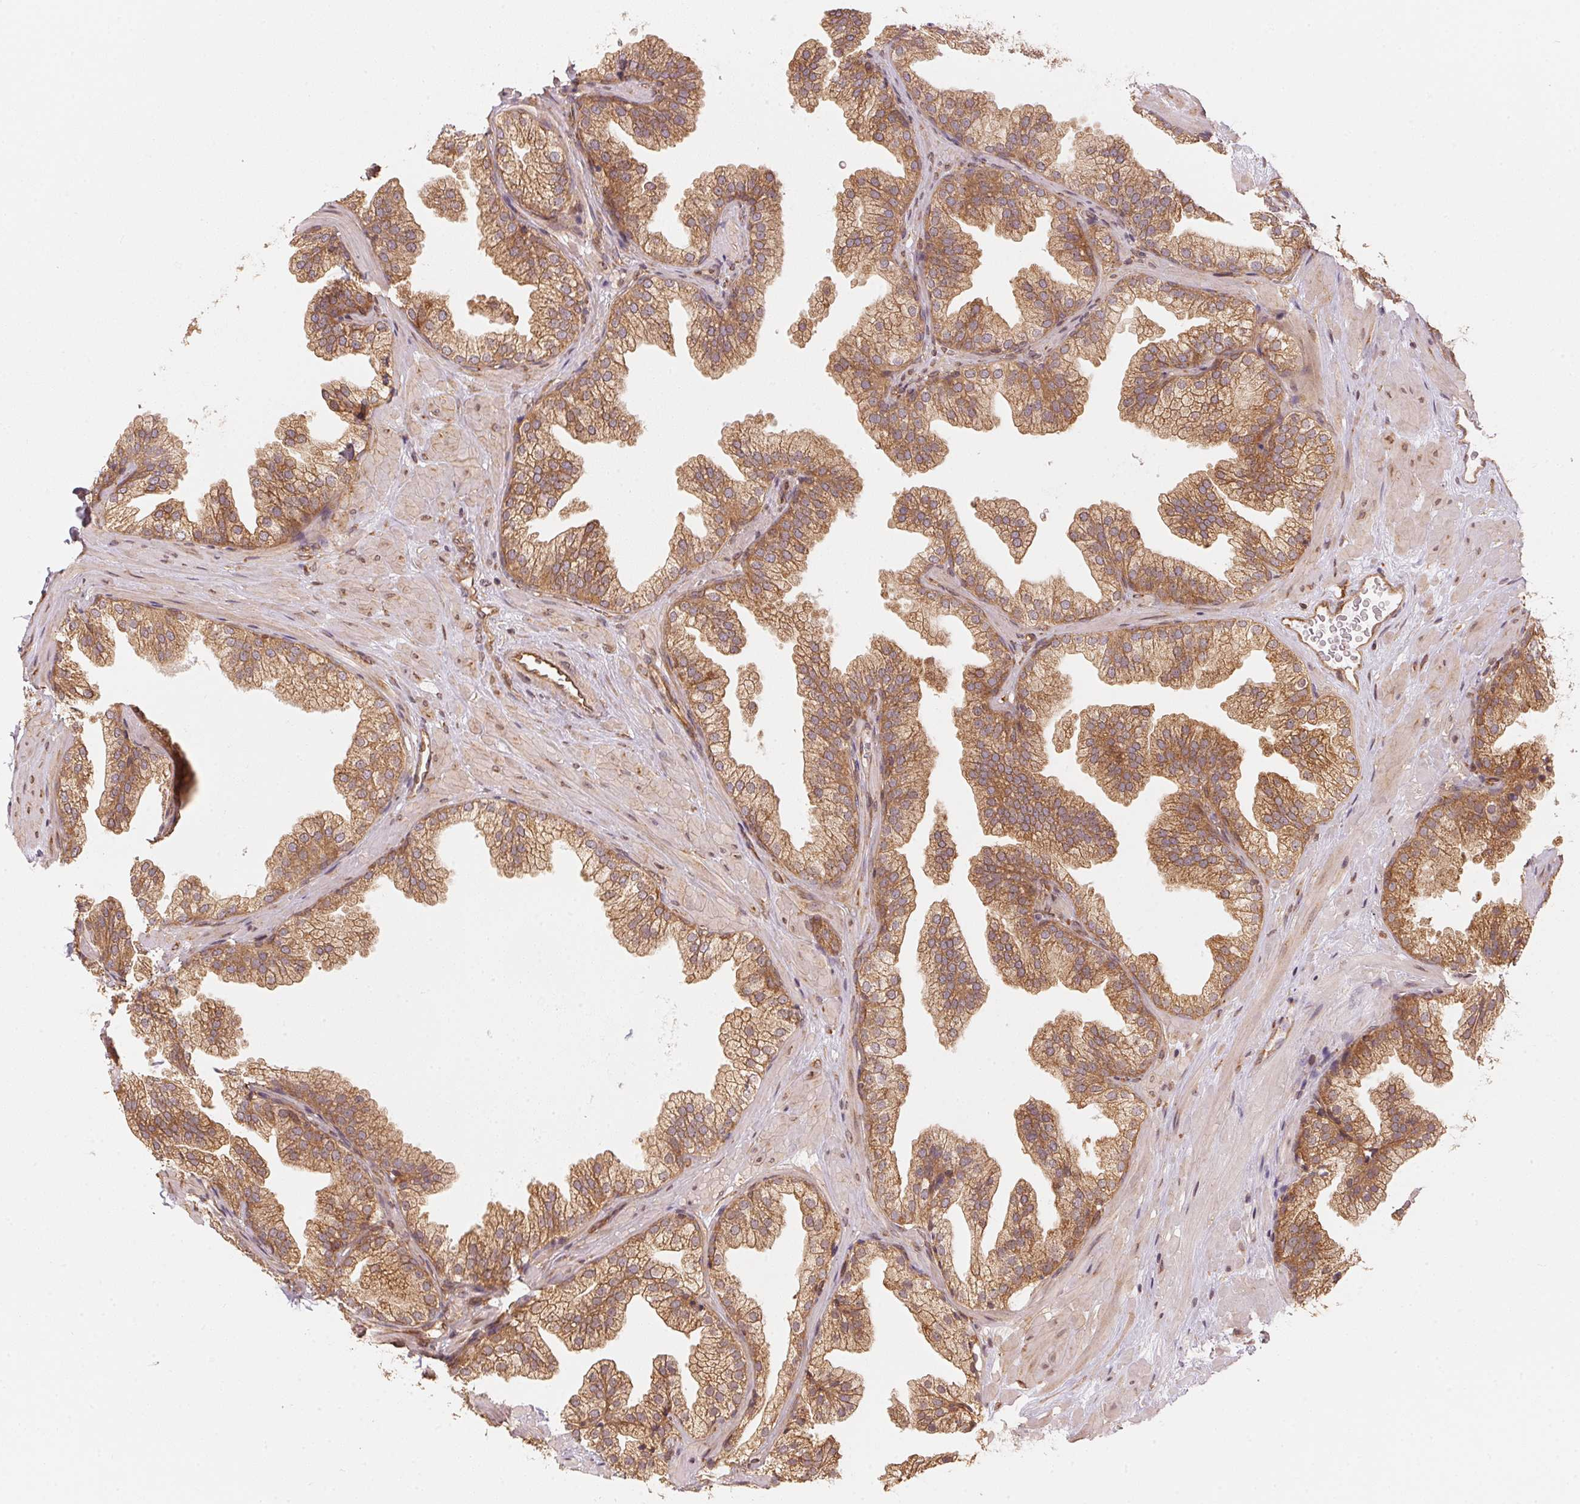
{"staining": {"intensity": "moderate", "quantity": ">75%", "location": "cytoplasmic/membranous"}, "tissue": "prostate", "cell_type": "Glandular cells", "image_type": "normal", "snomed": [{"axis": "morphology", "description": "Normal tissue, NOS"}, {"axis": "topography", "description": "Prostate"}], "caption": "Prostate stained with a brown dye reveals moderate cytoplasmic/membranous positive positivity in about >75% of glandular cells.", "gene": "STRN4", "patient": {"sex": "male", "age": 37}}